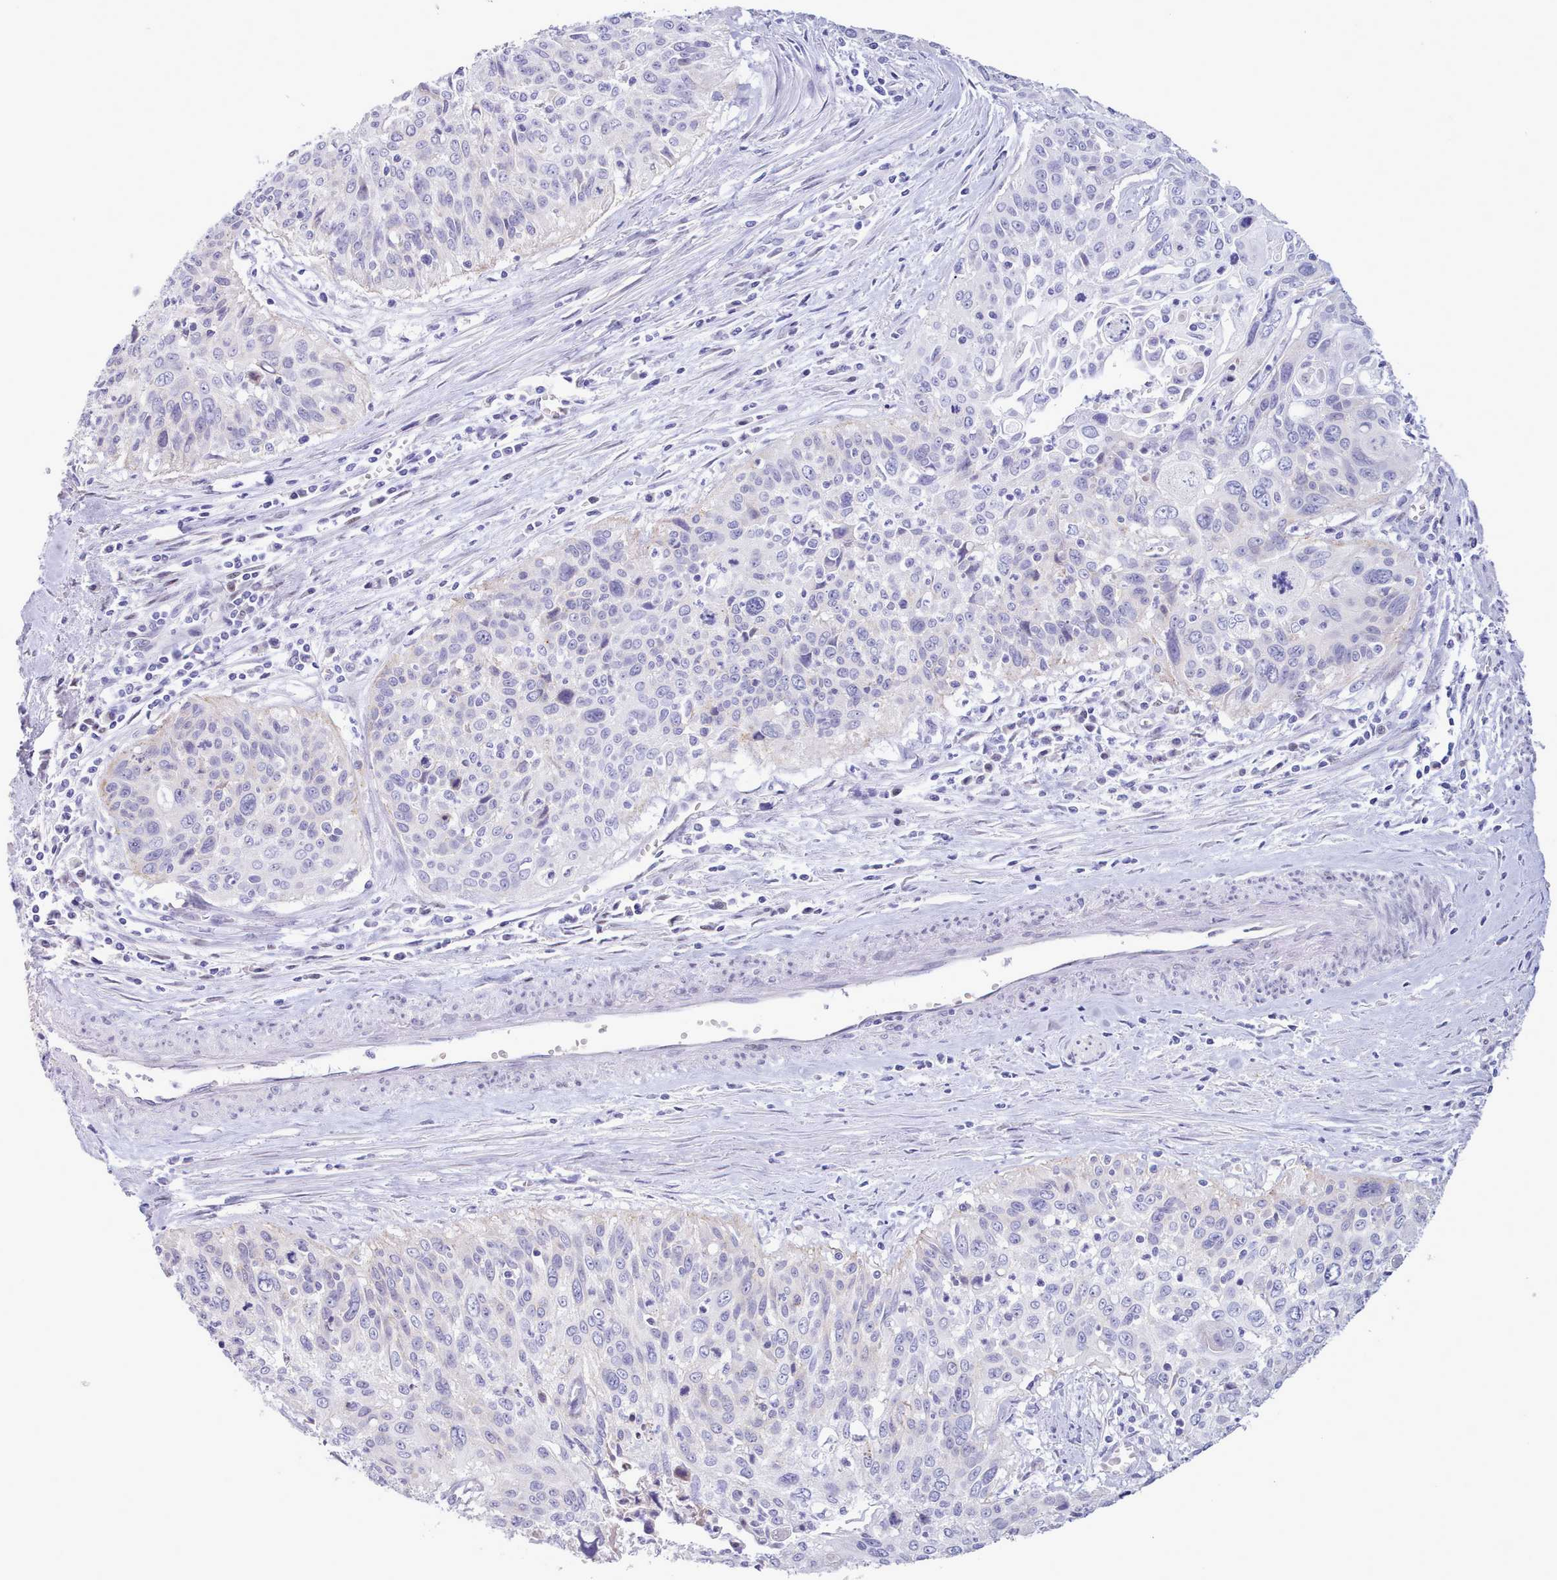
{"staining": {"intensity": "negative", "quantity": "none", "location": "none"}, "tissue": "cervical cancer", "cell_type": "Tumor cells", "image_type": "cancer", "snomed": [{"axis": "morphology", "description": "Squamous cell carcinoma, NOS"}, {"axis": "topography", "description": "Cervix"}], "caption": "DAB (3,3'-diaminobenzidine) immunohistochemical staining of human squamous cell carcinoma (cervical) shows no significant positivity in tumor cells. The staining is performed using DAB brown chromogen with nuclei counter-stained in using hematoxylin.", "gene": "TMEM253", "patient": {"sex": "female", "age": 55}}